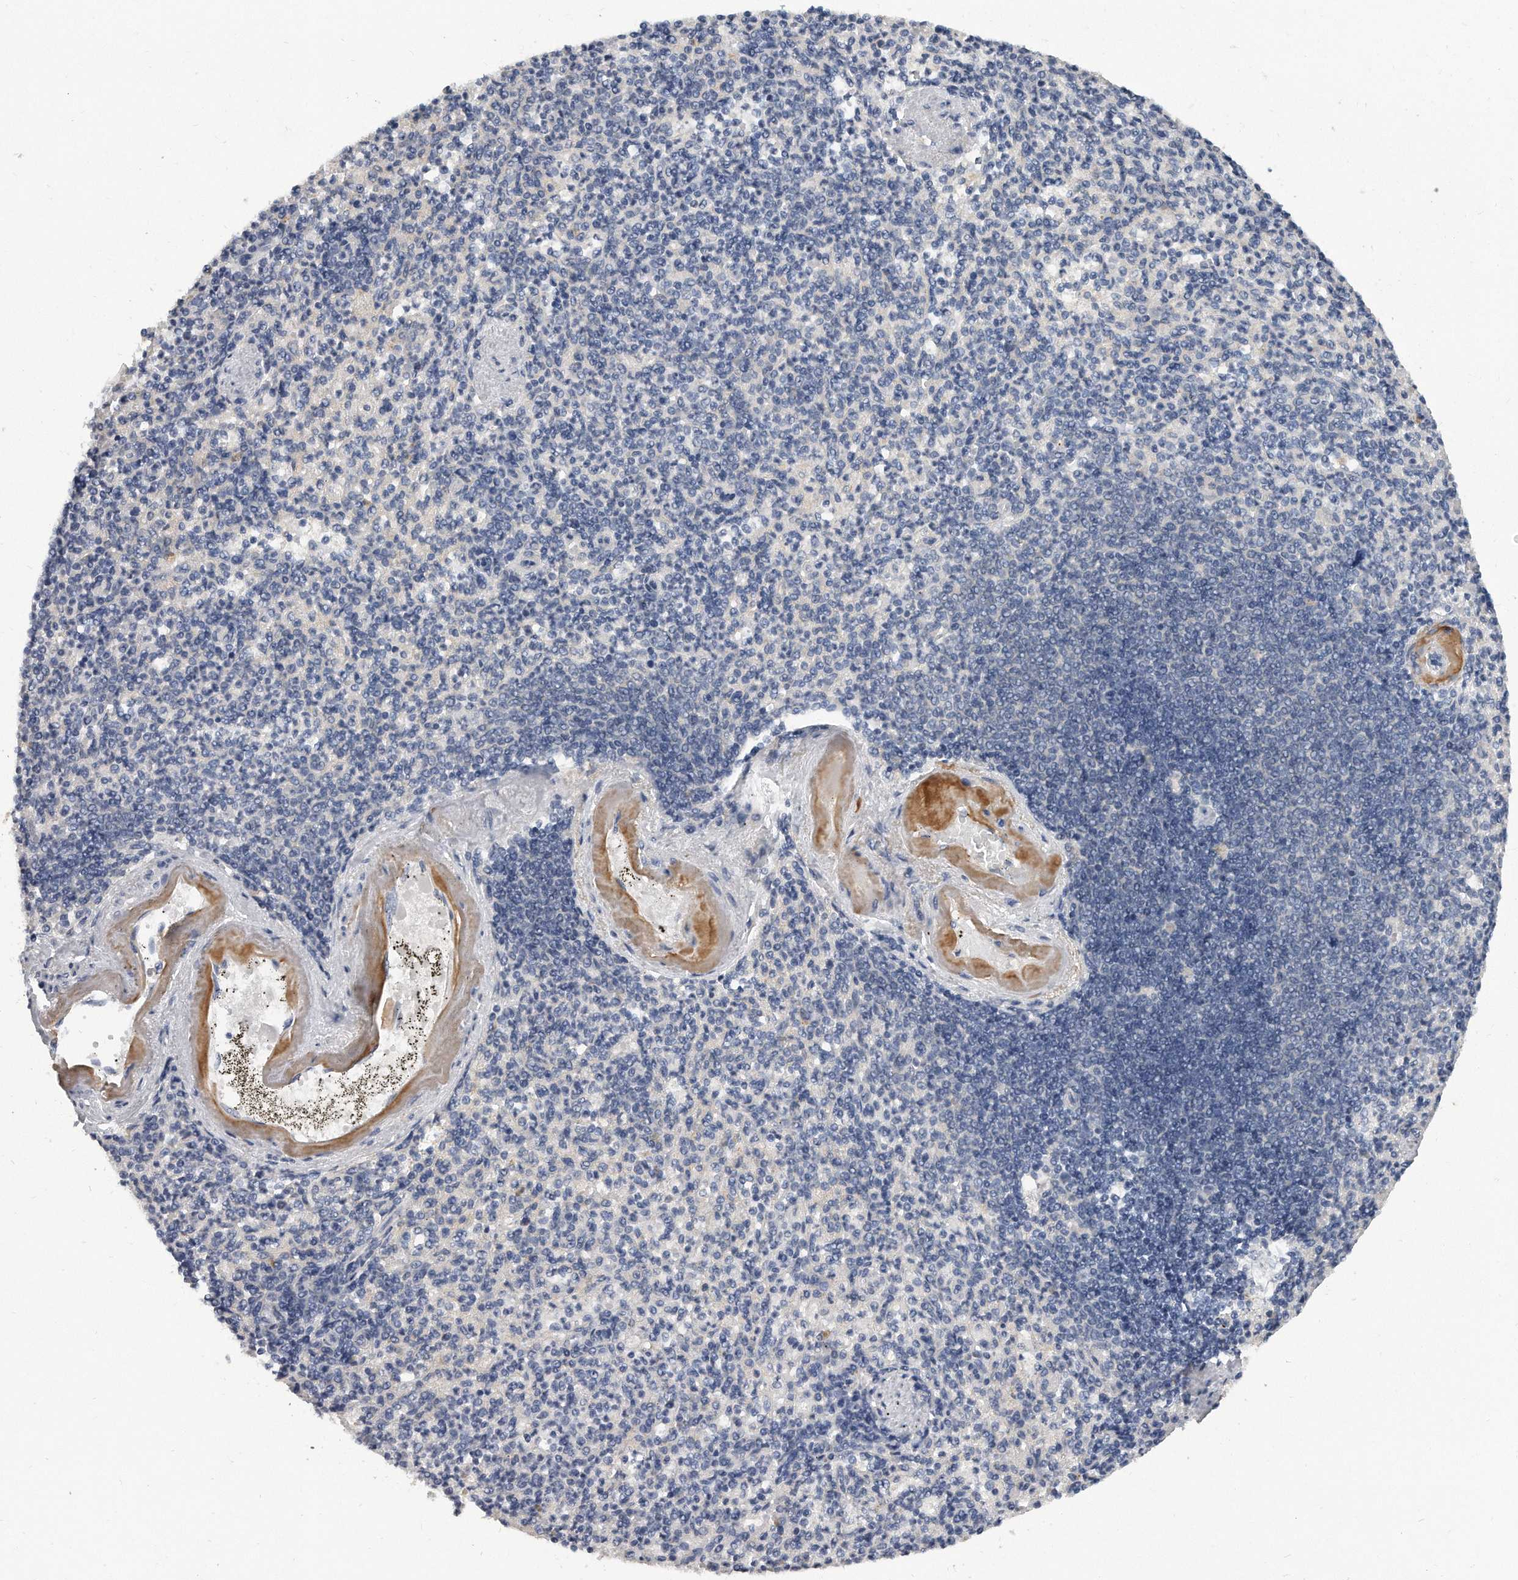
{"staining": {"intensity": "negative", "quantity": "none", "location": "none"}, "tissue": "spleen", "cell_type": "Cells in red pulp", "image_type": "normal", "snomed": [{"axis": "morphology", "description": "Normal tissue, NOS"}, {"axis": "topography", "description": "Spleen"}], "caption": "Cells in red pulp show no significant protein staining in normal spleen.", "gene": "KLHL7", "patient": {"sex": "female", "age": 74}}